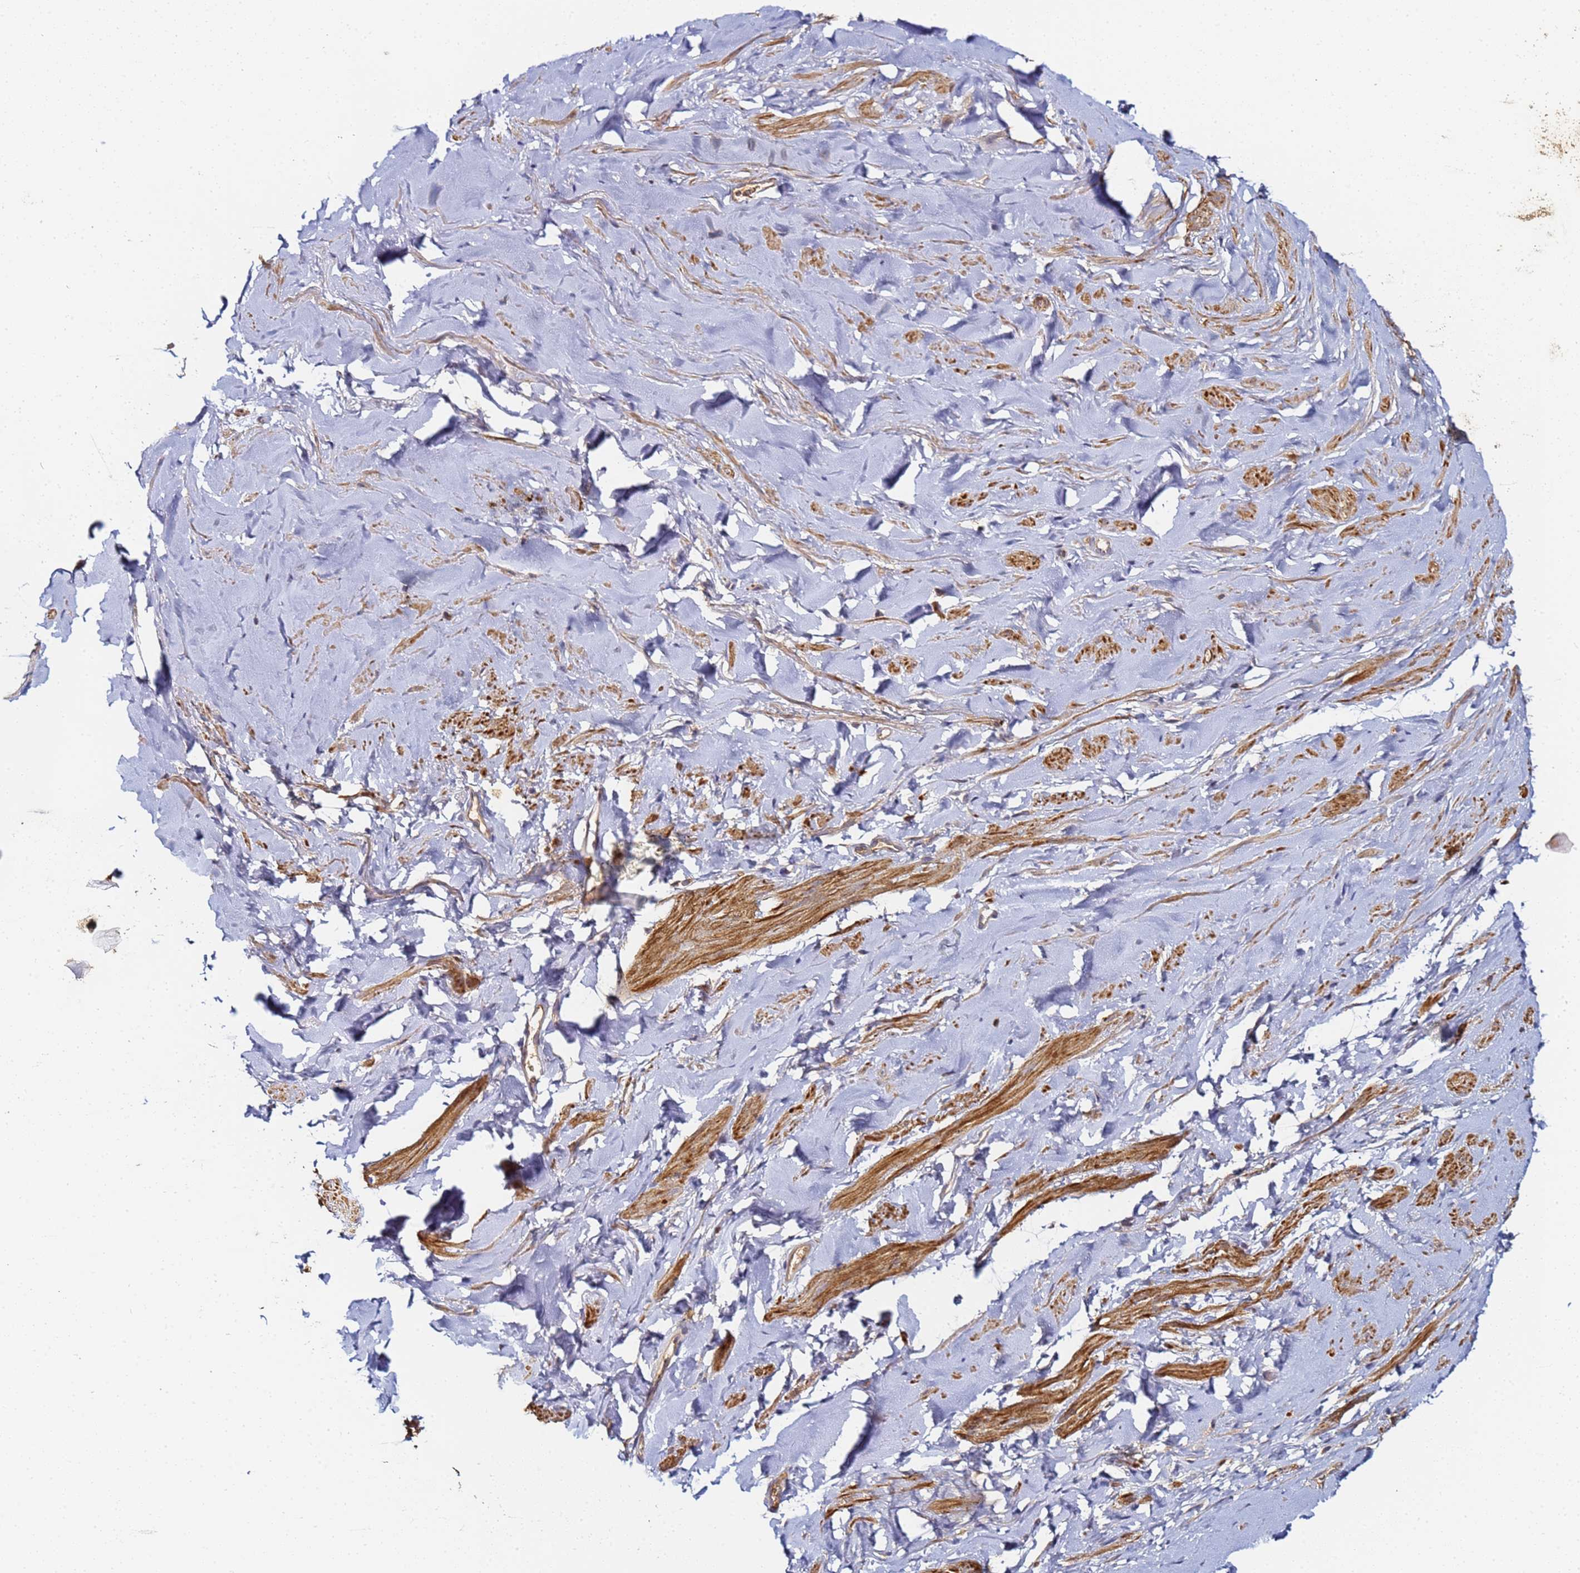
{"staining": {"intensity": "moderate", "quantity": "25%-75%", "location": "cytoplasmic/membranous"}, "tissue": "smooth muscle", "cell_type": "Smooth muscle cells", "image_type": "normal", "snomed": [{"axis": "morphology", "description": "Normal tissue, NOS"}, {"axis": "topography", "description": "Smooth muscle"}, {"axis": "topography", "description": "Peripheral nerve tissue"}], "caption": "This photomicrograph shows immunohistochemistry staining of unremarkable smooth muscle, with medium moderate cytoplasmic/membranous positivity in approximately 25%-75% of smooth muscle cells.", "gene": "LRRC69", "patient": {"sex": "male", "age": 69}}